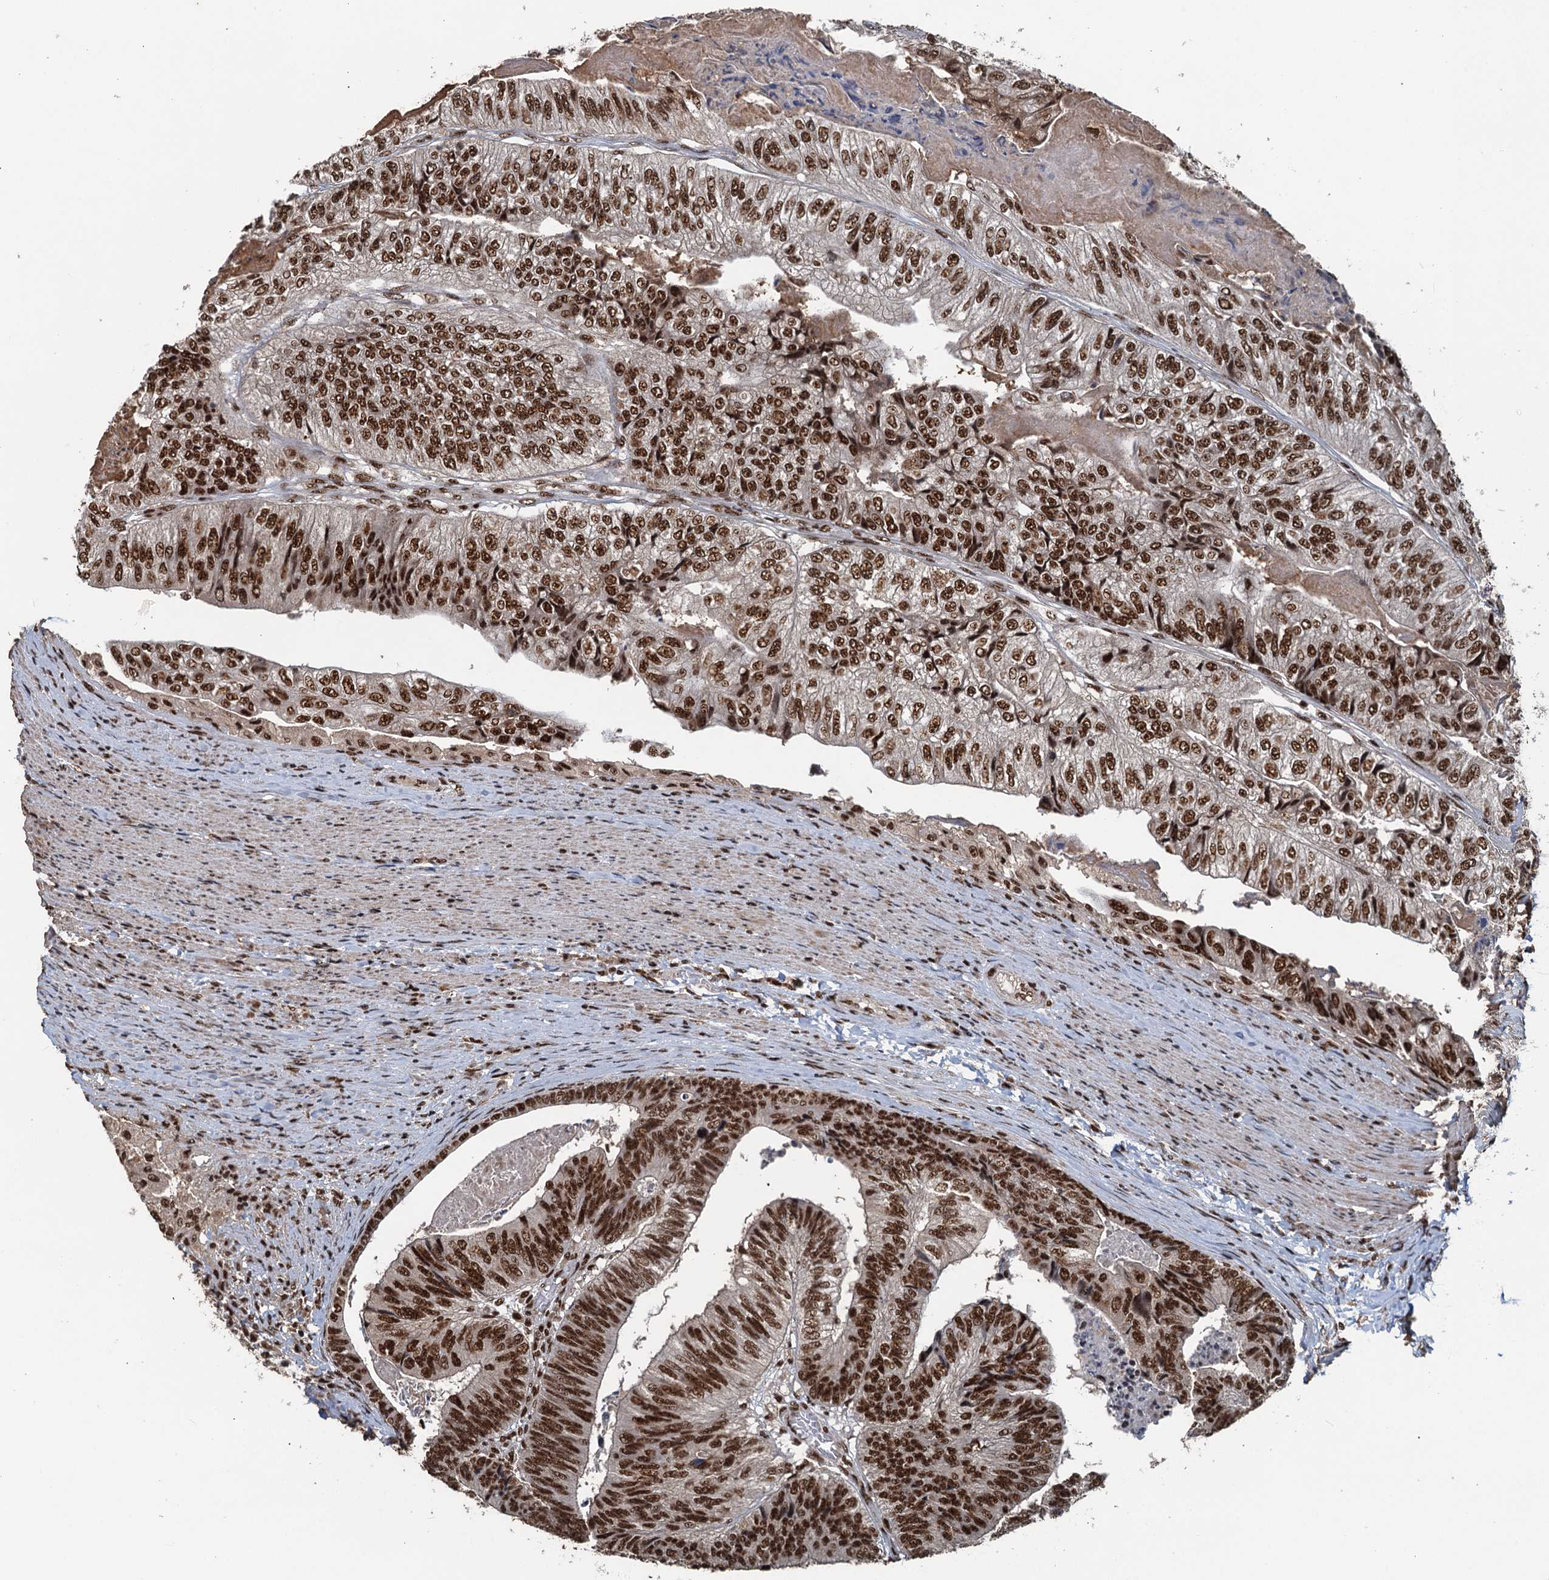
{"staining": {"intensity": "moderate", "quantity": ">75%", "location": "nuclear"}, "tissue": "colorectal cancer", "cell_type": "Tumor cells", "image_type": "cancer", "snomed": [{"axis": "morphology", "description": "Adenocarcinoma, NOS"}, {"axis": "topography", "description": "Colon"}], "caption": "DAB (3,3'-diaminobenzidine) immunohistochemical staining of colorectal cancer (adenocarcinoma) displays moderate nuclear protein staining in approximately >75% of tumor cells.", "gene": "ZC3H18", "patient": {"sex": "female", "age": 67}}